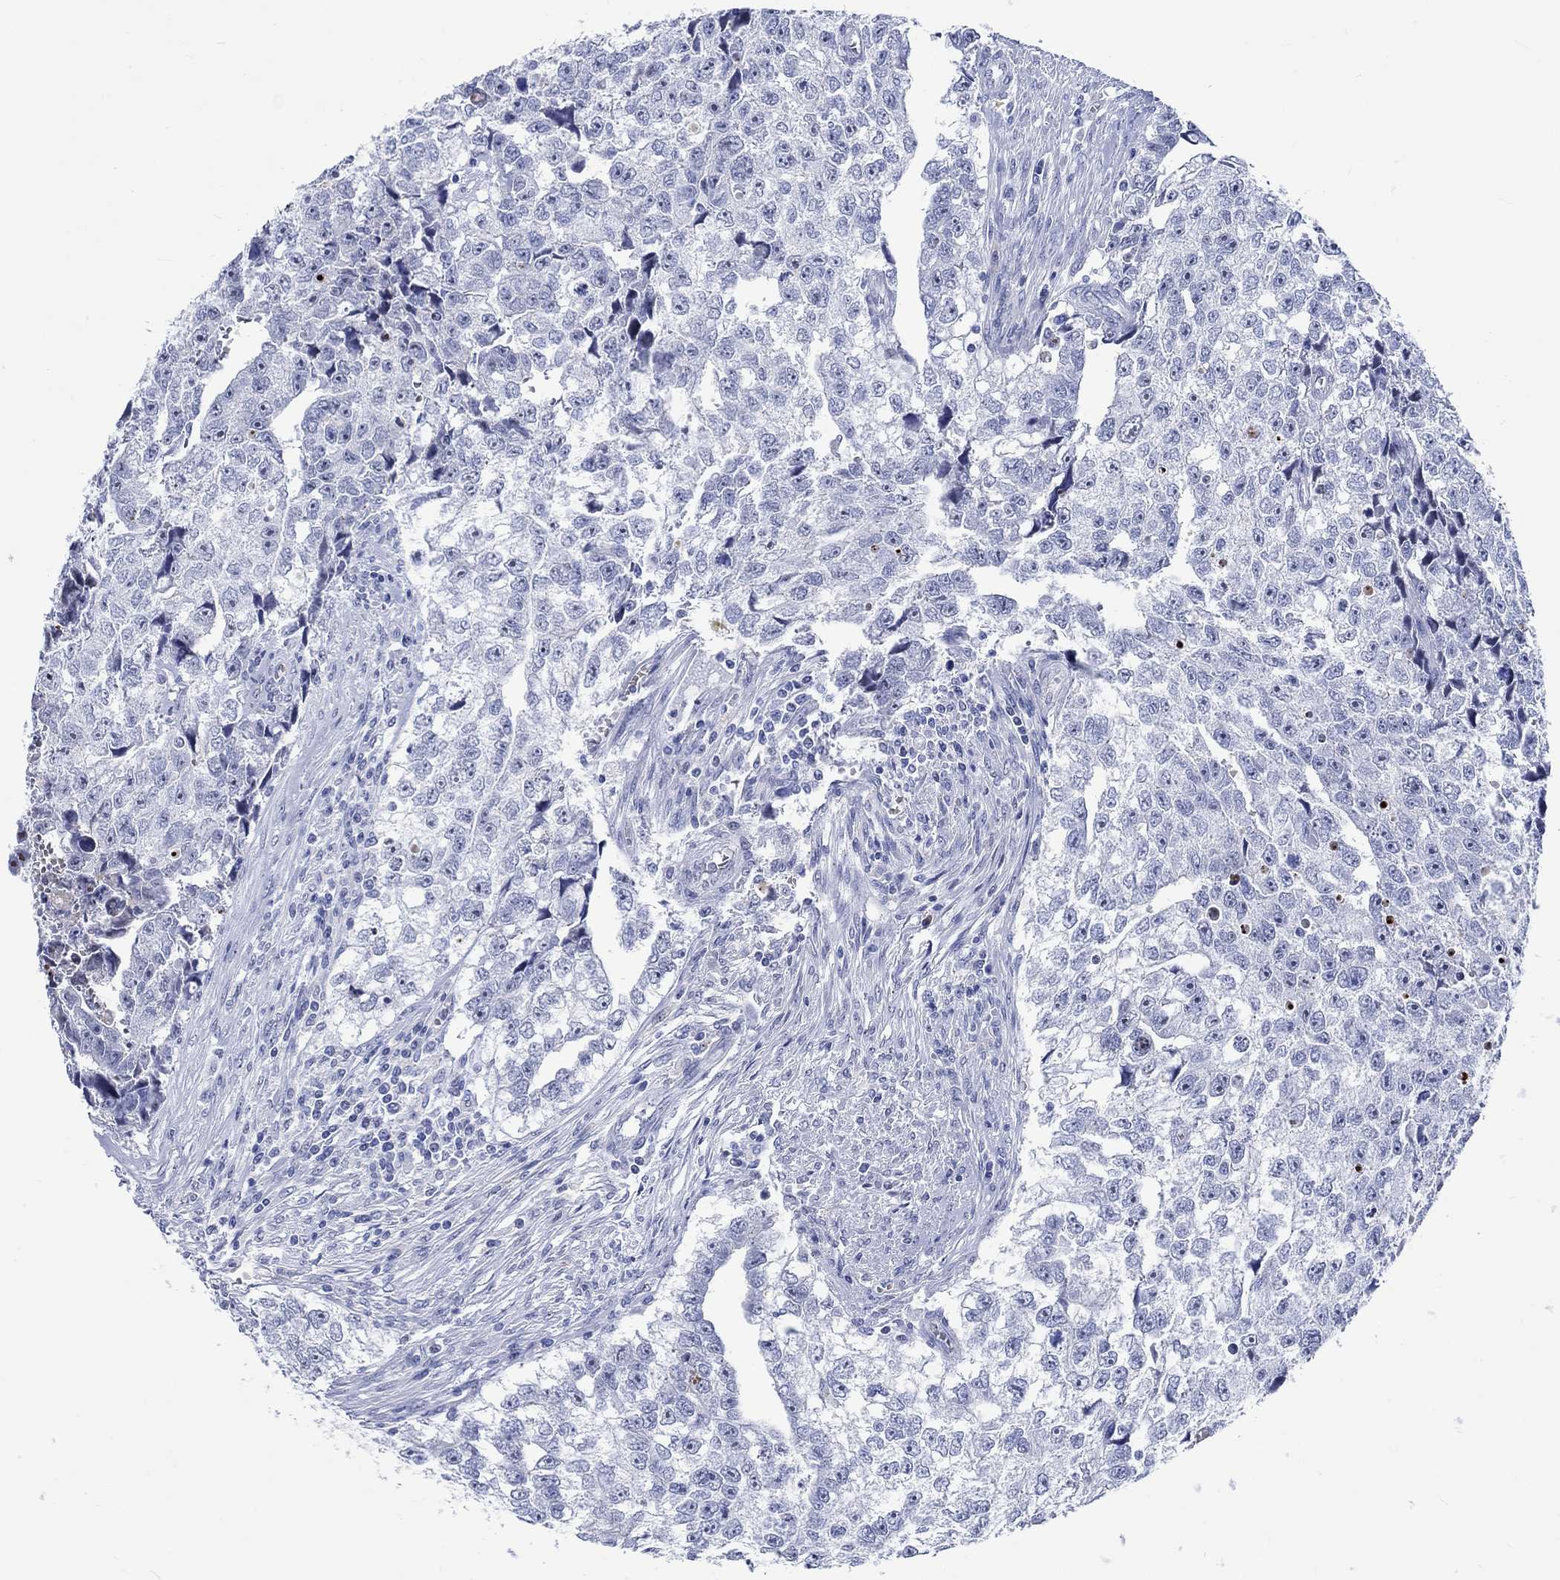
{"staining": {"intensity": "negative", "quantity": "none", "location": "none"}, "tissue": "testis cancer", "cell_type": "Tumor cells", "image_type": "cancer", "snomed": [{"axis": "morphology", "description": "Carcinoma, Embryonal, NOS"}, {"axis": "morphology", "description": "Teratoma, malignant, NOS"}, {"axis": "topography", "description": "Testis"}], "caption": "The immunohistochemistry (IHC) photomicrograph has no significant staining in tumor cells of teratoma (malignant) (testis) tissue.", "gene": "ZNF446", "patient": {"sex": "male", "age": 44}}